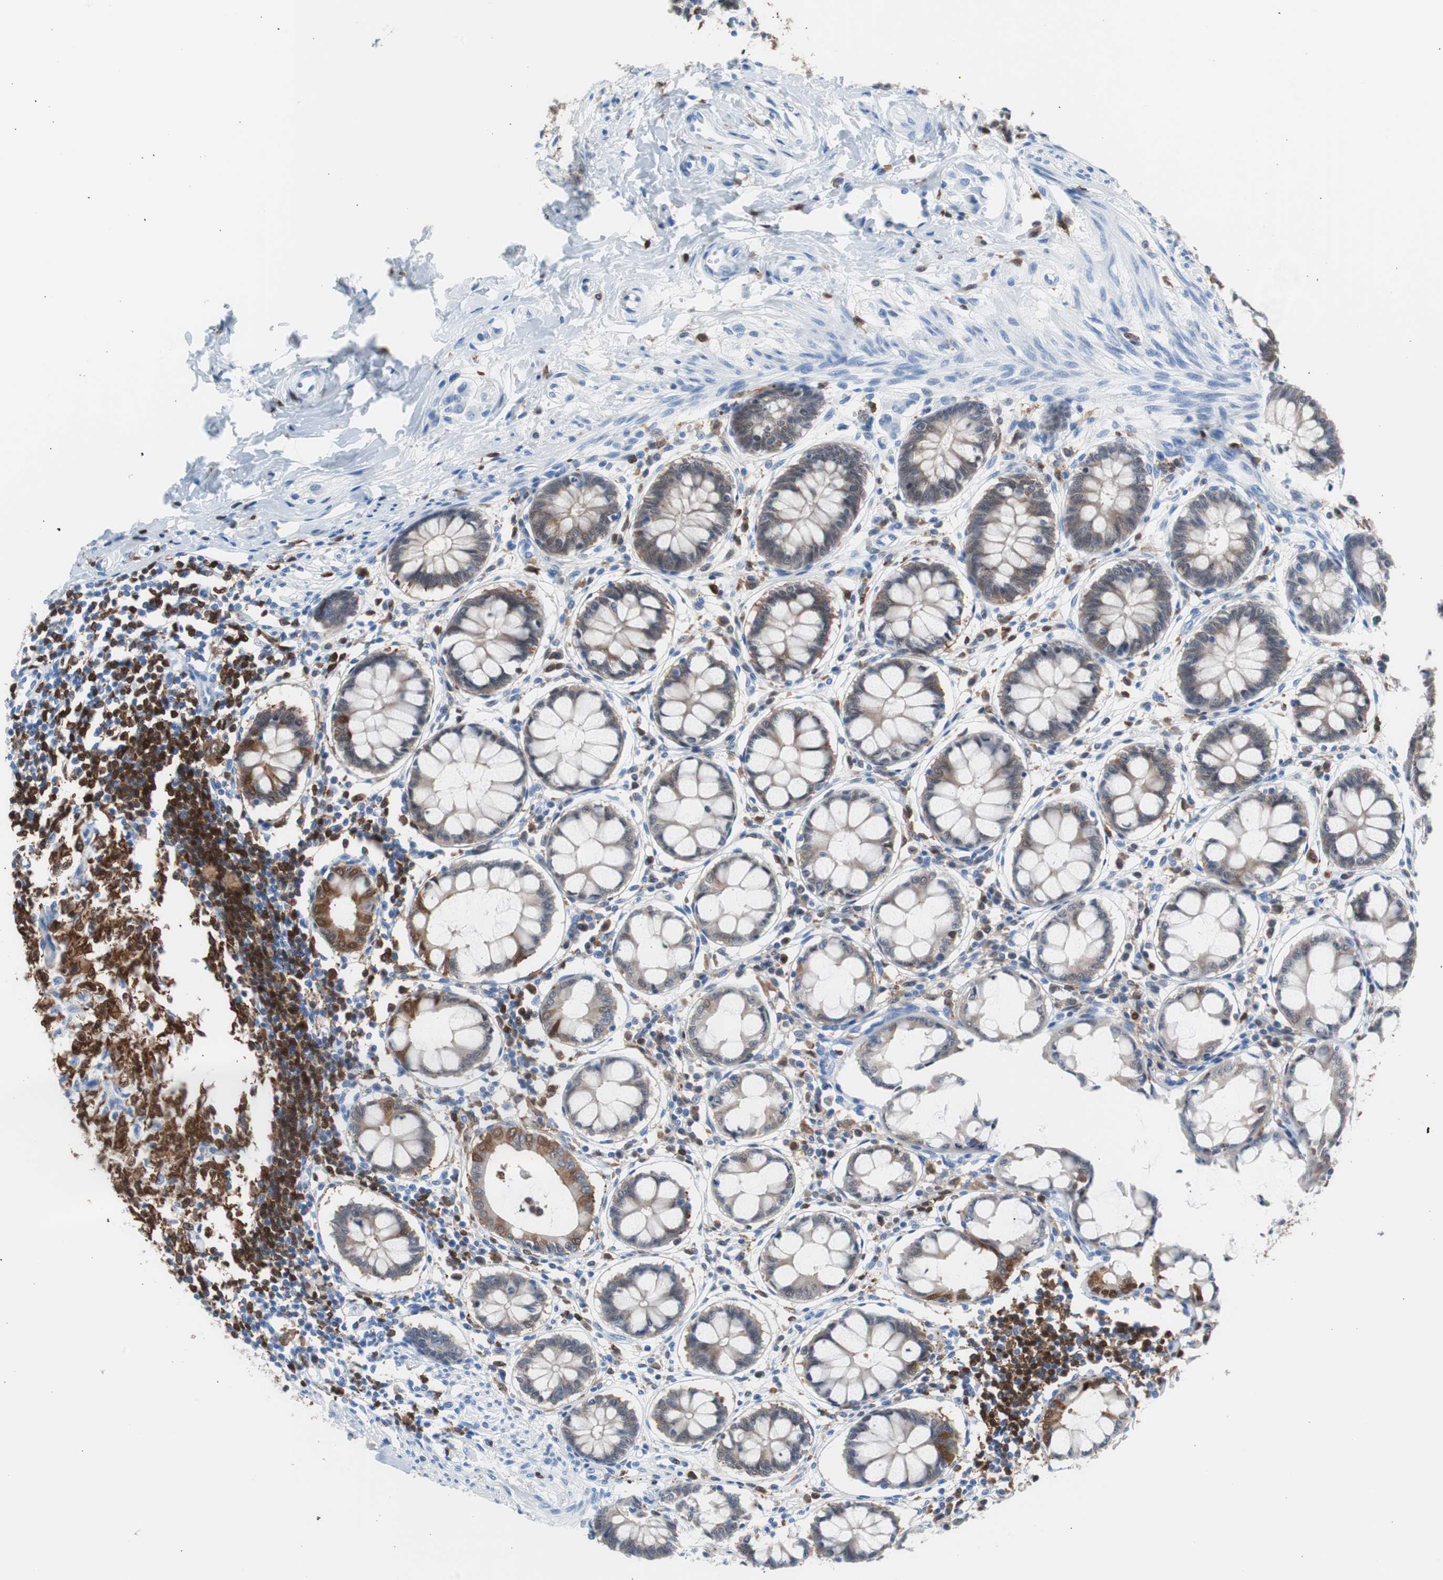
{"staining": {"intensity": "negative", "quantity": "none", "location": "none"}, "tissue": "colon", "cell_type": "Endothelial cells", "image_type": "normal", "snomed": [{"axis": "morphology", "description": "Normal tissue, NOS"}, {"axis": "morphology", "description": "Adenocarcinoma, NOS"}, {"axis": "topography", "description": "Colon"}, {"axis": "topography", "description": "Peripheral nerve tissue"}], "caption": "The micrograph demonstrates no significant expression in endothelial cells of colon. (DAB IHC visualized using brightfield microscopy, high magnification).", "gene": "SYK", "patient": {"sex": "male", "age": 14}}